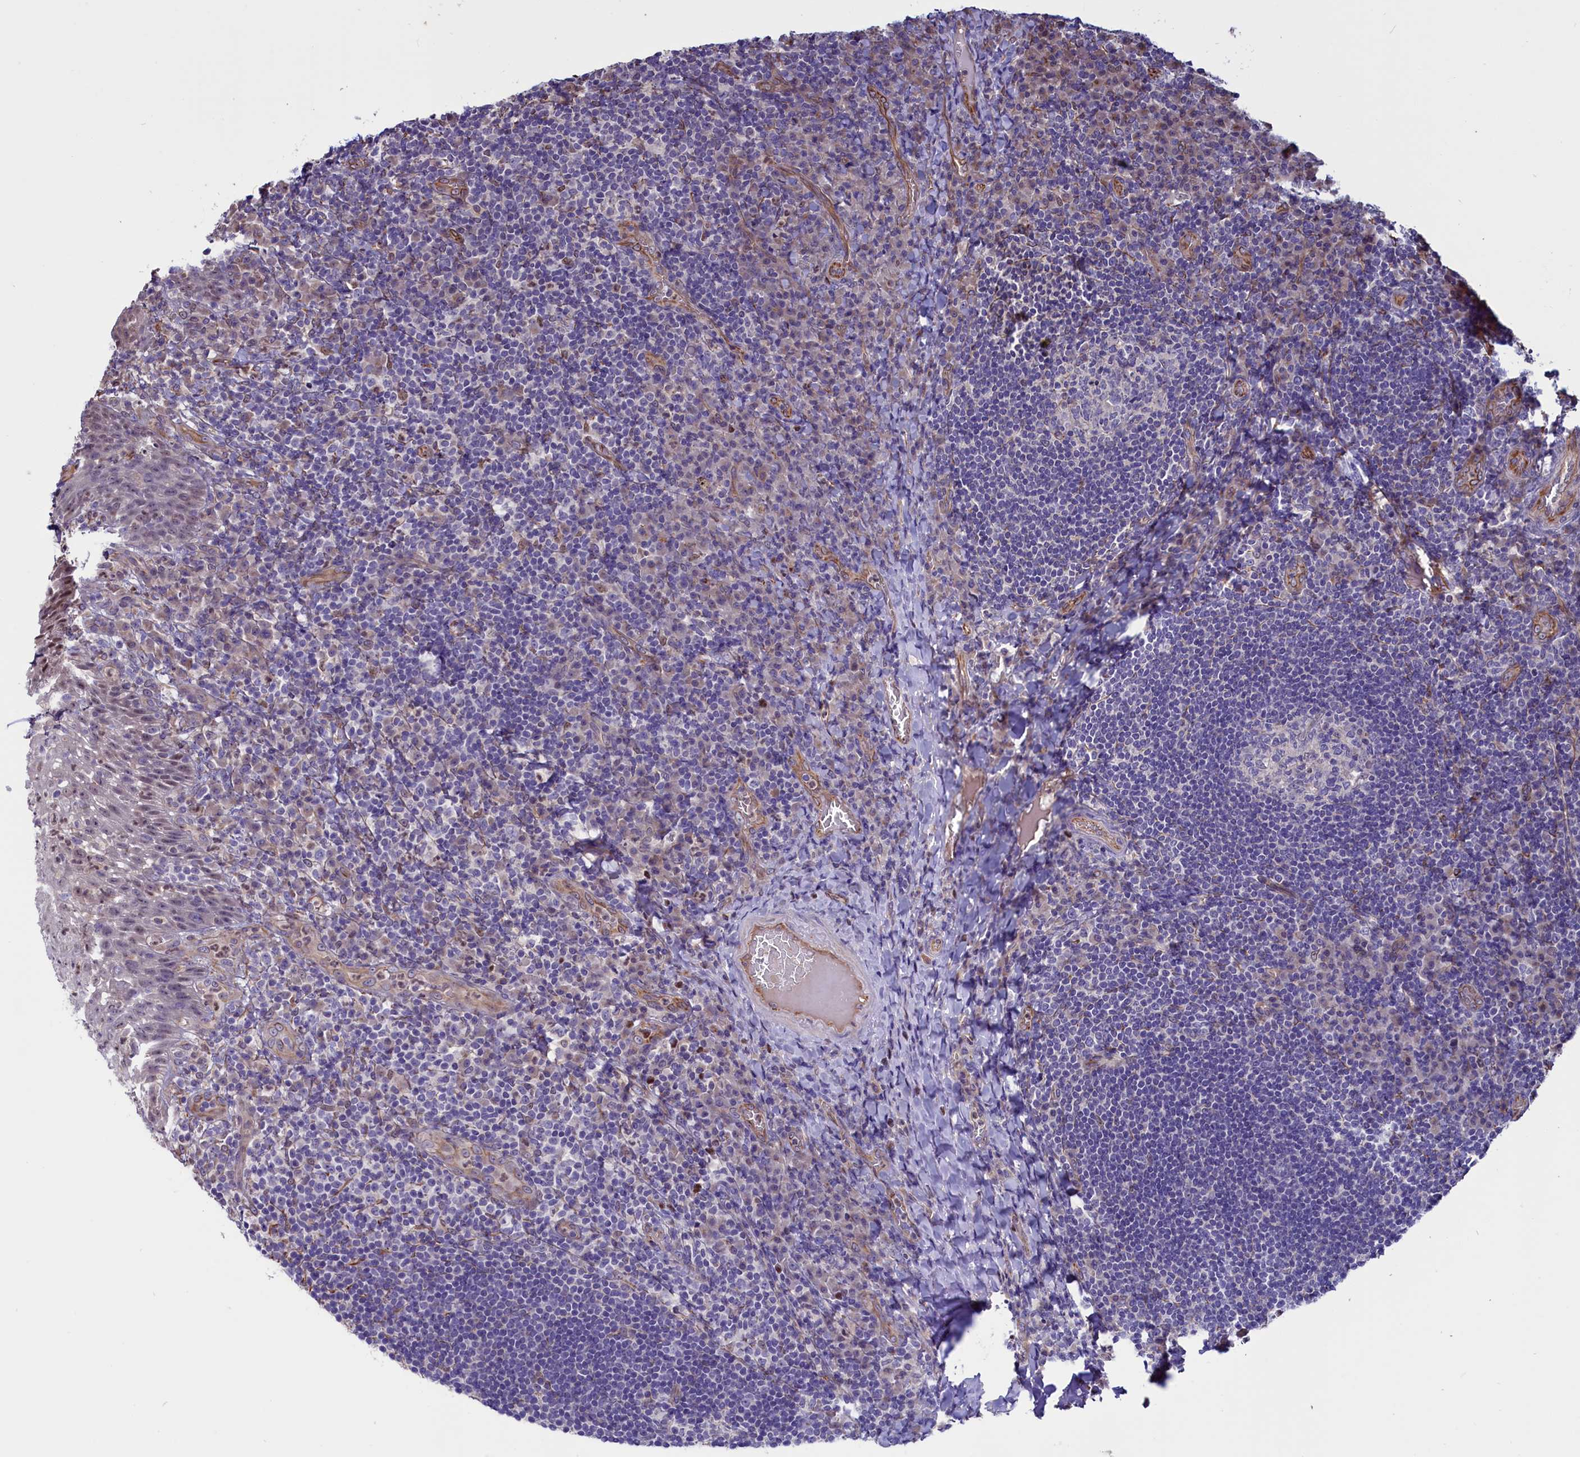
{"staining": {"intensity": "negative", "quantity": "none", "location": "none"}, "tissue": "tonsil", "cell_type": "Germinal center cells", "image_type": "normal", "snomed": [{"axis": "morphology", "description": "Normal tissue, NOS"}, {"axis": "topography", "description": "Tonsil"}], "caption": "High power microscopy photomicrograph of an immunohistochemistry (IHC) micrograph of normal tonsil, revealing no significant staining in germinal center cells.", "gene": "PDILT", "patient": {"sex": "male", "age": 17}}